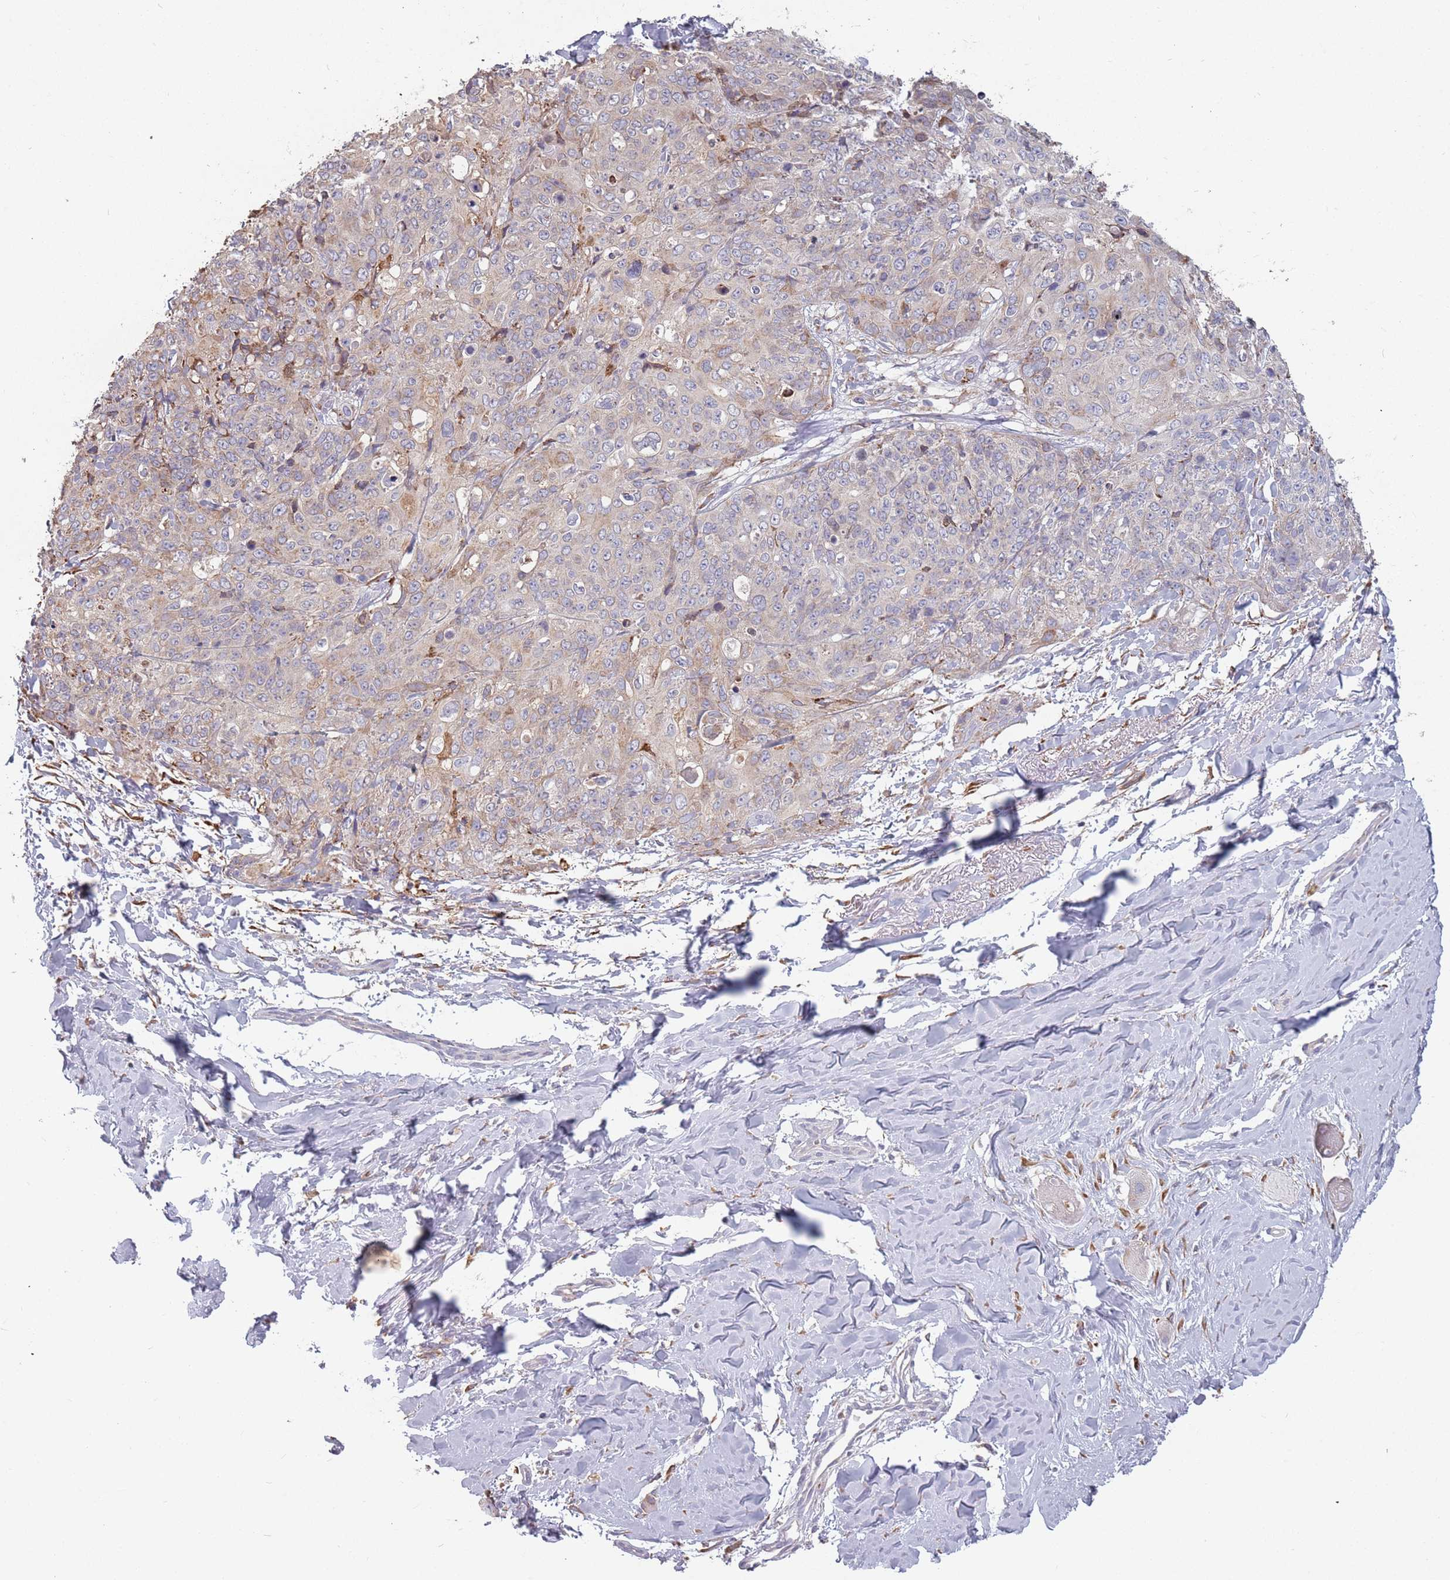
{"staining": {"intensity": "weak", "quantity": "<25%", "location": "cytoplasmic/membranous"}, "tissue": "skin cancer", "cell_type": "Tumor cells", "image_type": "cancer", "snomed": [{"axis": "morphology", "description": "Squamous cell carcinoma, NOS"}, {"axis": "topography", "description": "Skin"}, {"axis": "topography", "description": "Vulva"}], "caption": "Immunohistochemistry of skin squamous cell carcinoma displays no expression in tumor cells.", "gene": "RPS9", "patient": {"sex": "female", "age": 85}}